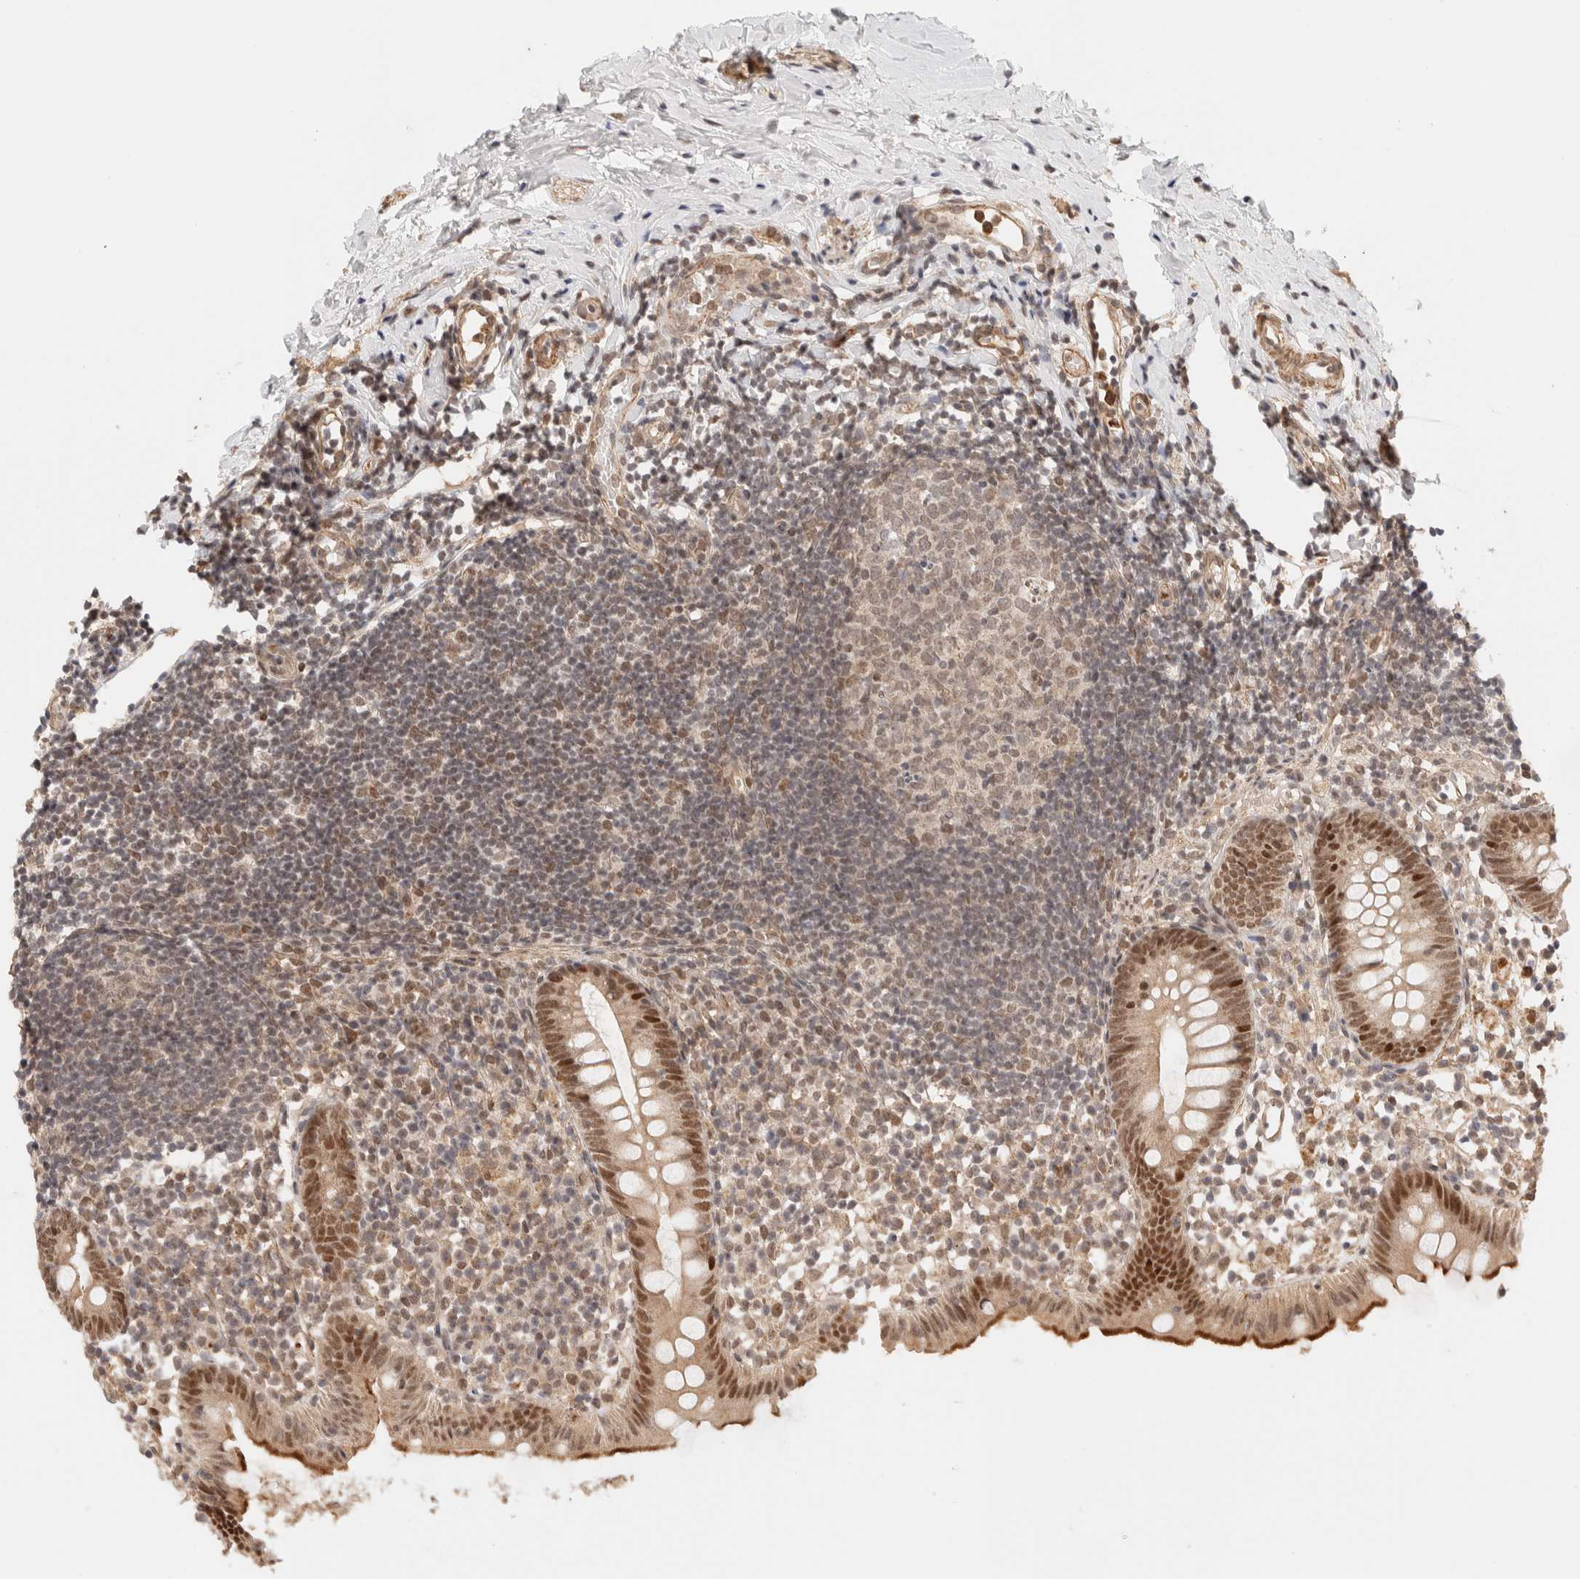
{"staining": {"intensity": "strong", "quantity": "25%-75%", "location": "cytoplasmic/membranous,nuclear"}, "tissue": "appendix", "cell_type": "Glandular cells", "image_type": "normal", "snomed": [{"axis": "morphology", "description": "Normal tissue, NOS"}, {"axis": "topography", "description": "Appendix"}], "caption": "Appendix stained with DAB (3,3'-diaminobenzidine) immunohistochemistry demonstrates high levels of strong cytoplasmic/membranous,nuclear expression in approximately 25%-75% of glandular cells. (brown staining indicates protein expression, while blue staining denotes nuclei).", "gene": "BRPF3", "patient": {"sex": "female", "age": 20}}